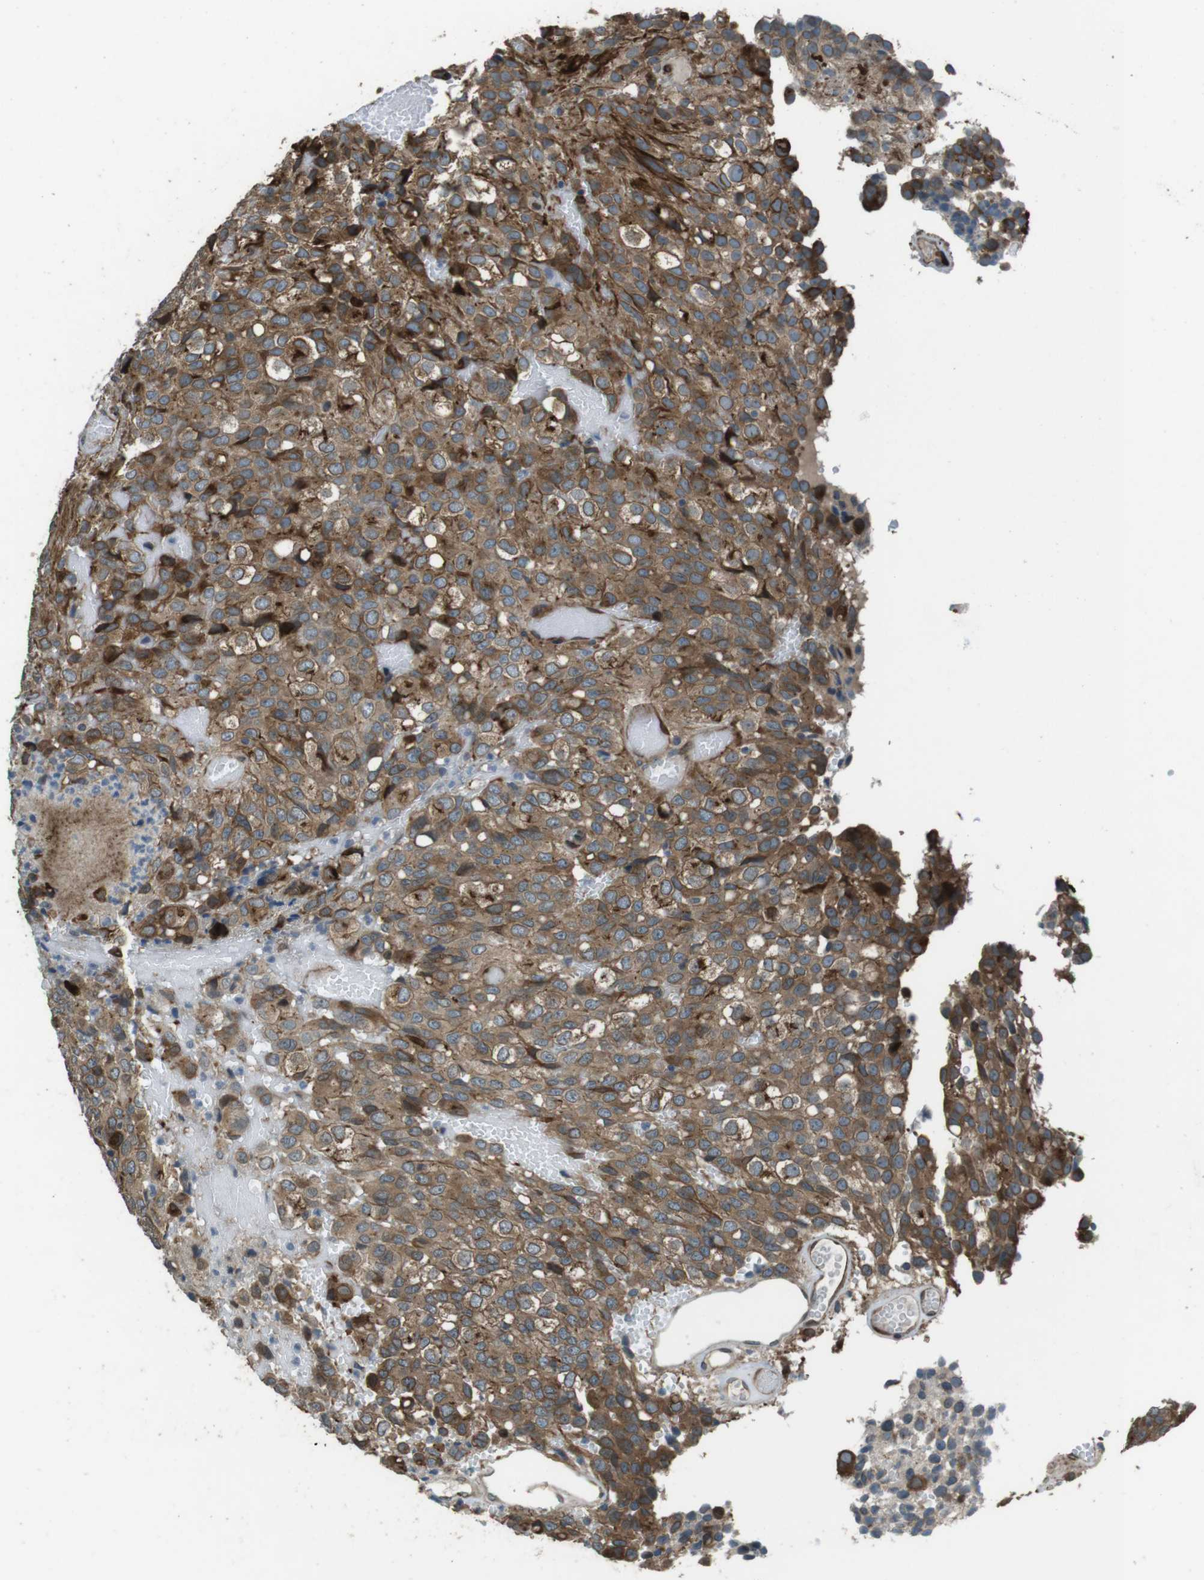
{"staining": {"intensity": "moderate", "quantity": ">75%", "location": "cytoplasmic/membranous"}, "tissue": "glioma", "cell_type": "Tumor cells", "image_type": "cancer", "snomed": [{"axis": "morphology", "description": "Glioma, malignant, High grade"}, {"axis": "topography", "description": "Brain"}], "caption": "Tumor cells display medium levels of moderate cytoplasmic/membranous expression in approximately >75% of cells in malignant glioma (high-grade).", "gene": "ZNF330", "patient": {"sex": "male", "age": 32}}